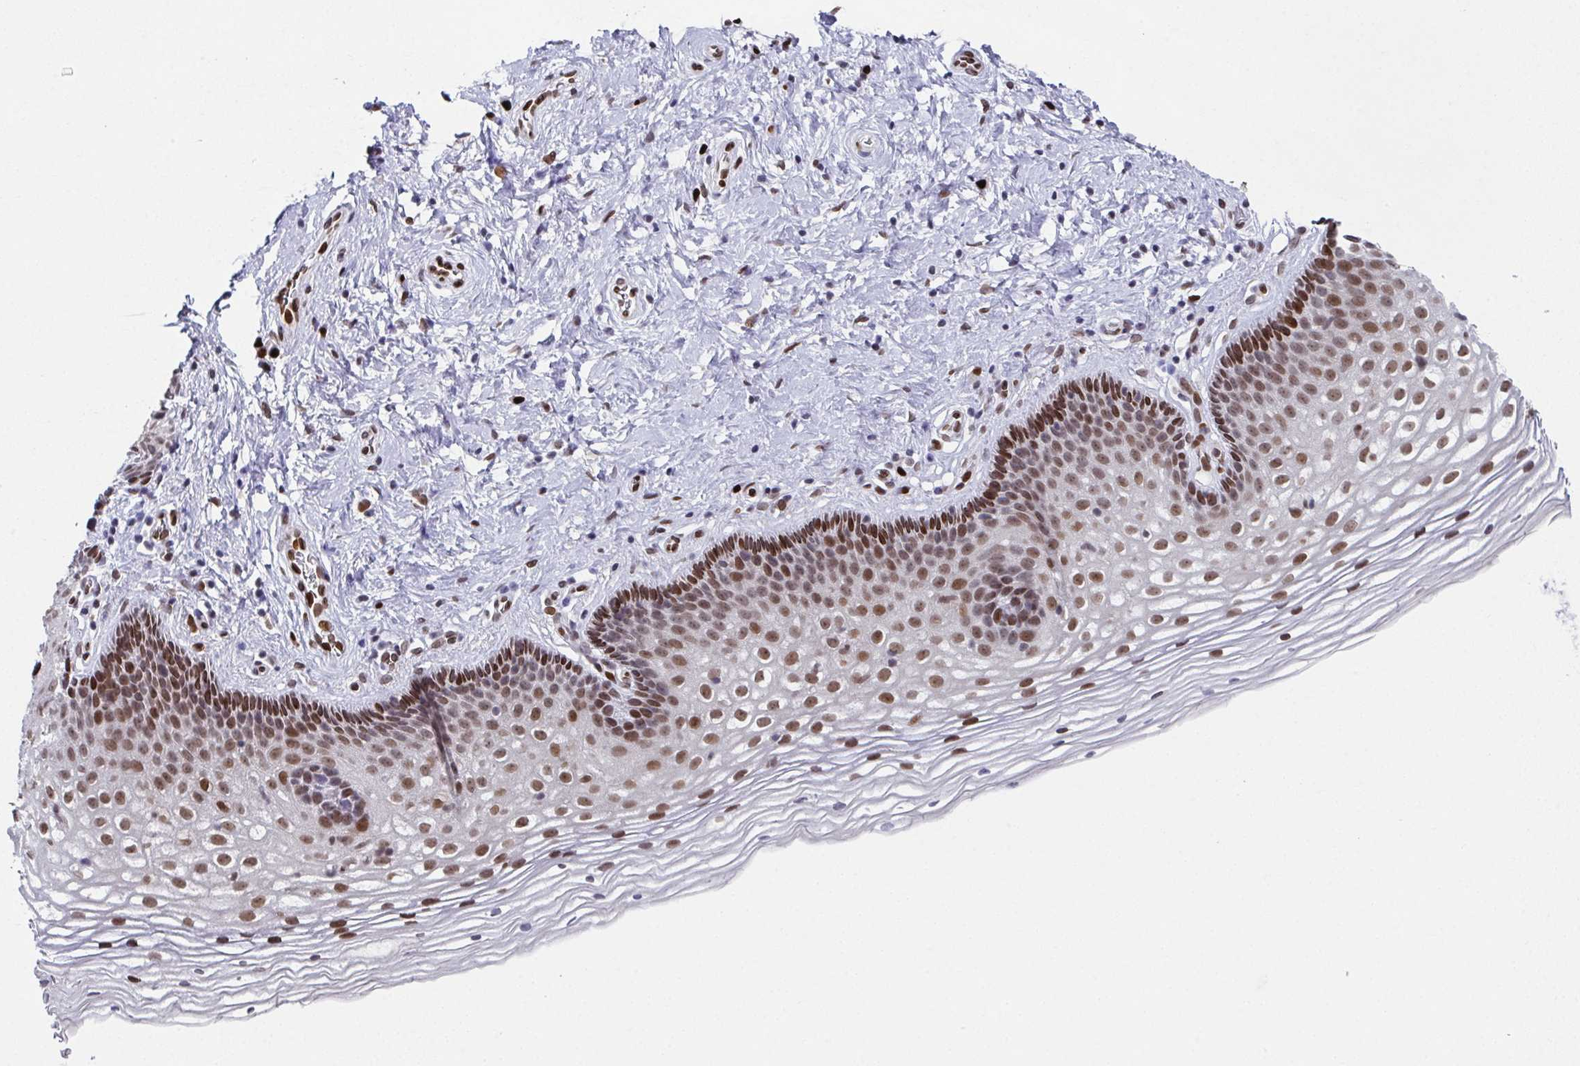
{"staining": {"intensity": "strong", "quantity": ">75%", "location": "nuclear"}, "tissue": "cervix", "cell_type": "Glandular cells", "image_type": "normal", "snomed": [{"axis": "morphology", "description": "Normal tissue, NOS"}, {"axis": "topography", "description": "Cervix"}], "caption": "Glandular cells demonstrate high levels of strong nuclear expression in about >75% of cells in normal human cervix. The protein is shown in brown color, while the nuclei are stained blue.", "gene": "RB1", "patient": {"sex": "female", "age": 34}}